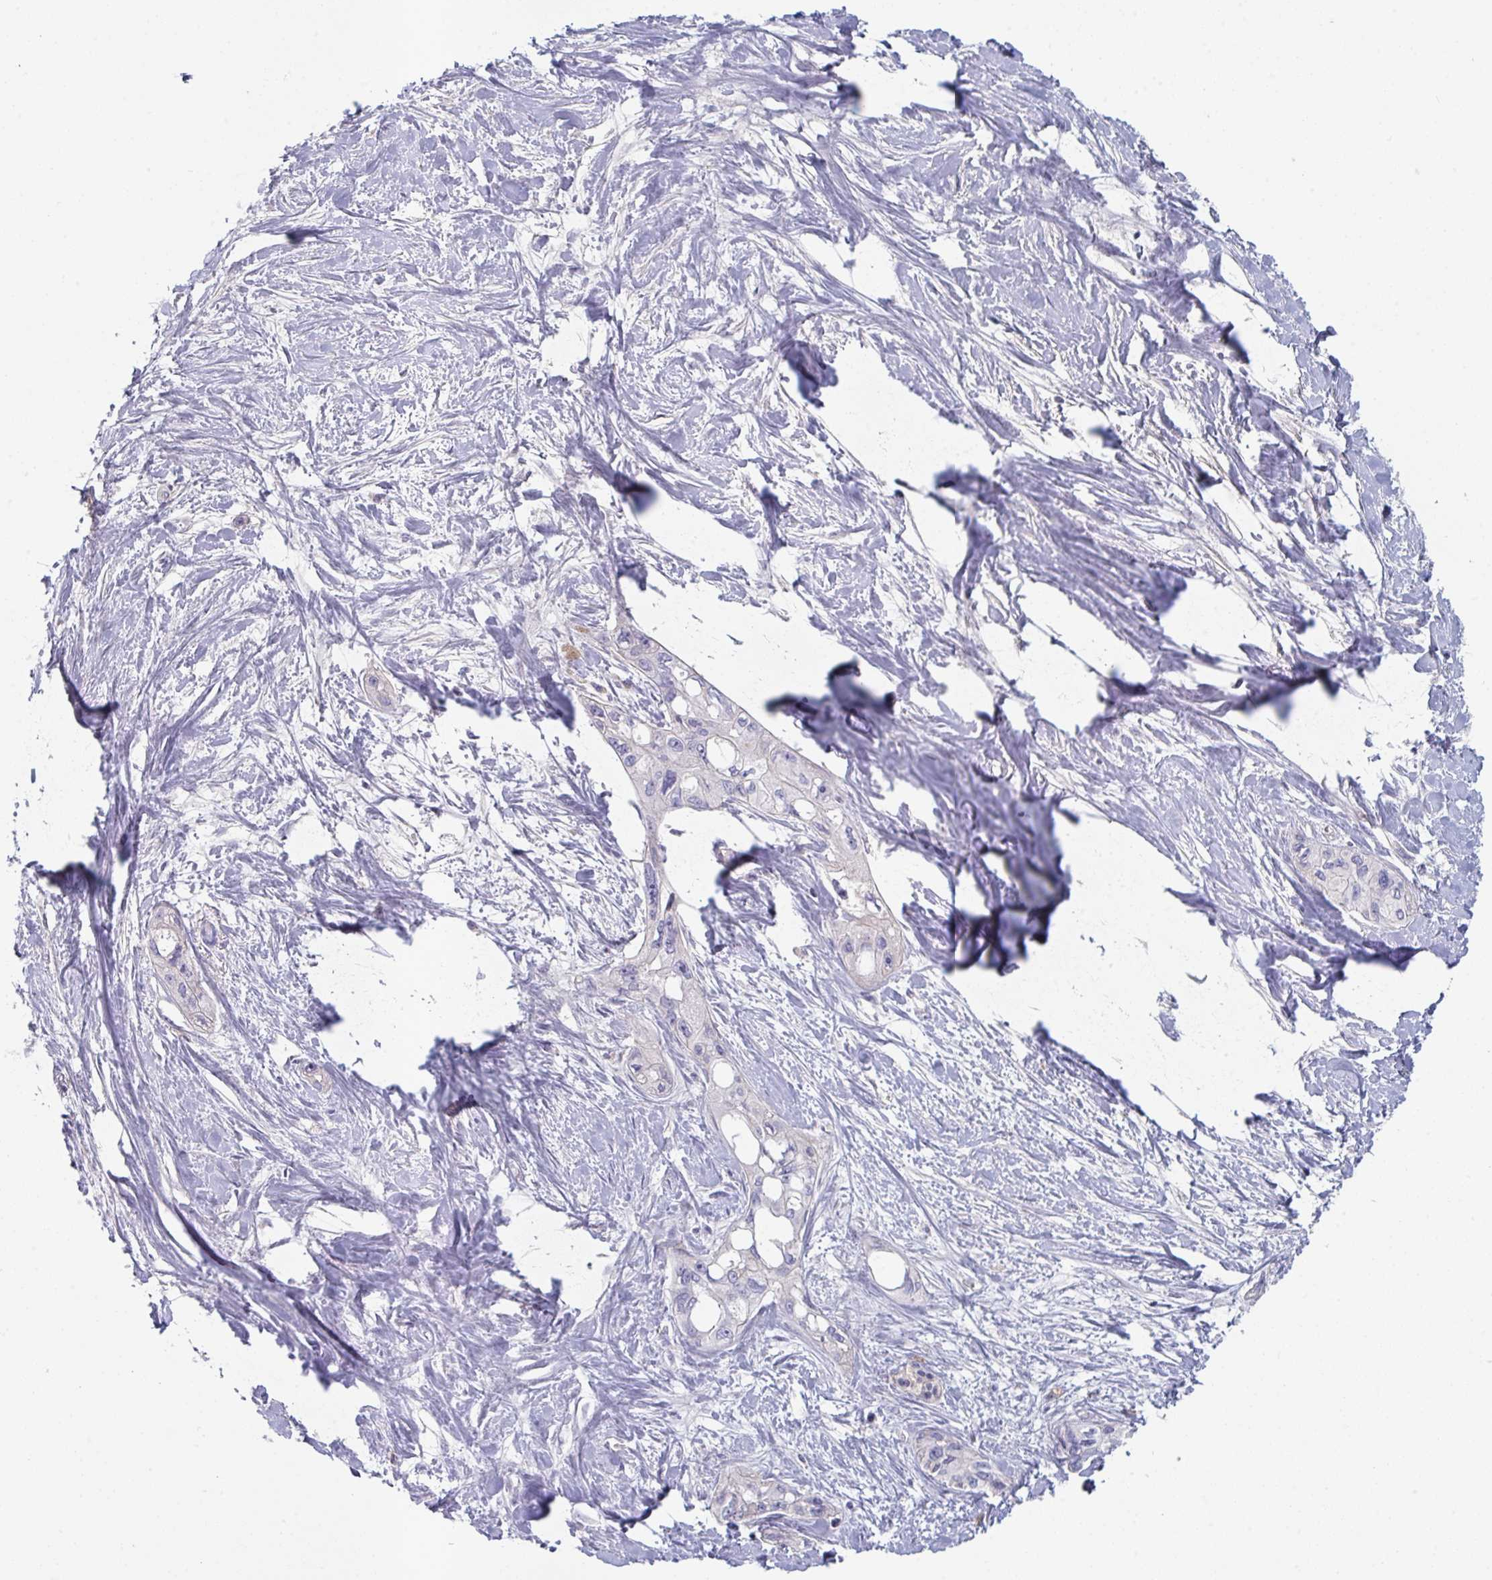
{"staining": {"intensity": "negative", "quantity": "none", "location": "none"}, "tissue": "pancreatic cancer", "cell_type": "Tumor cells", "image_type": "cancer", "snomed": [{"axis": "morphology", "description": "Adenocarcinoma, NOS"}, {"axis": "topography", "description": "Pancreas"}], "caption": "Immunohistochemistry (IHC) histopathology image of pancreatic cancer (adenocarcinoma) stained for a protein (brown), which shows no staining in tumor cells.", "gene": "HGFAC", "patient": {"sex": "female", "age": 50}}